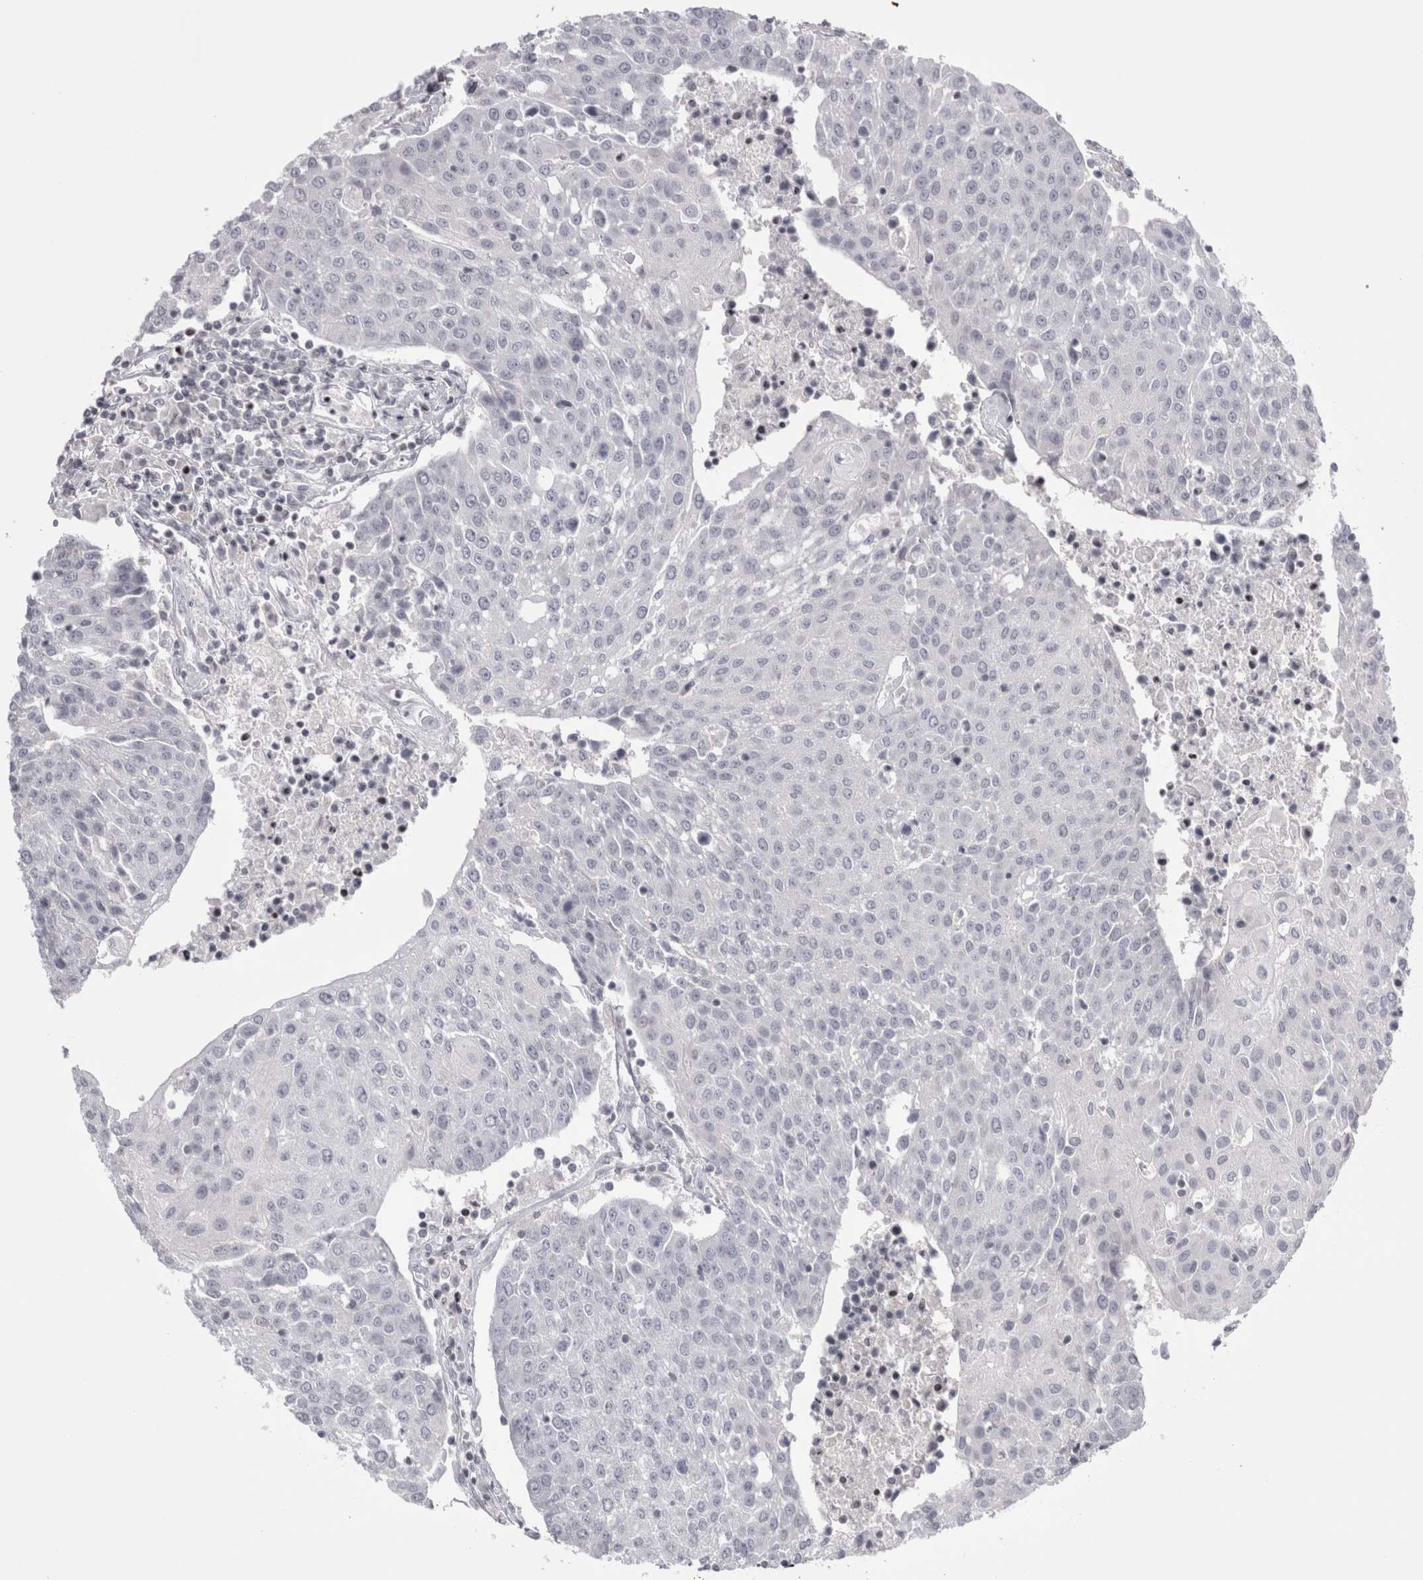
{"staining": {"intensity": "negative", "quantity": "none", "location": "none"}, "tissue": "urothelial cancer", "cell_type": "Tumor cells", "image_type": "cancer", "snomed": [{"axis": "morphology", "description": "Urothelial carcinoma, High grade"}, {"axis": "topography", "description": "Urinary bladder"}], "caption": "This micrograph is of urothelial carcinoma (high-grade) stained with immunohistochemistry to label a protein in brown with the nuclei are counter-stained blue. There is no expression in tumor cells.", "gene": "FNDC8", "patient": {"sex": "female", "age": 85}}